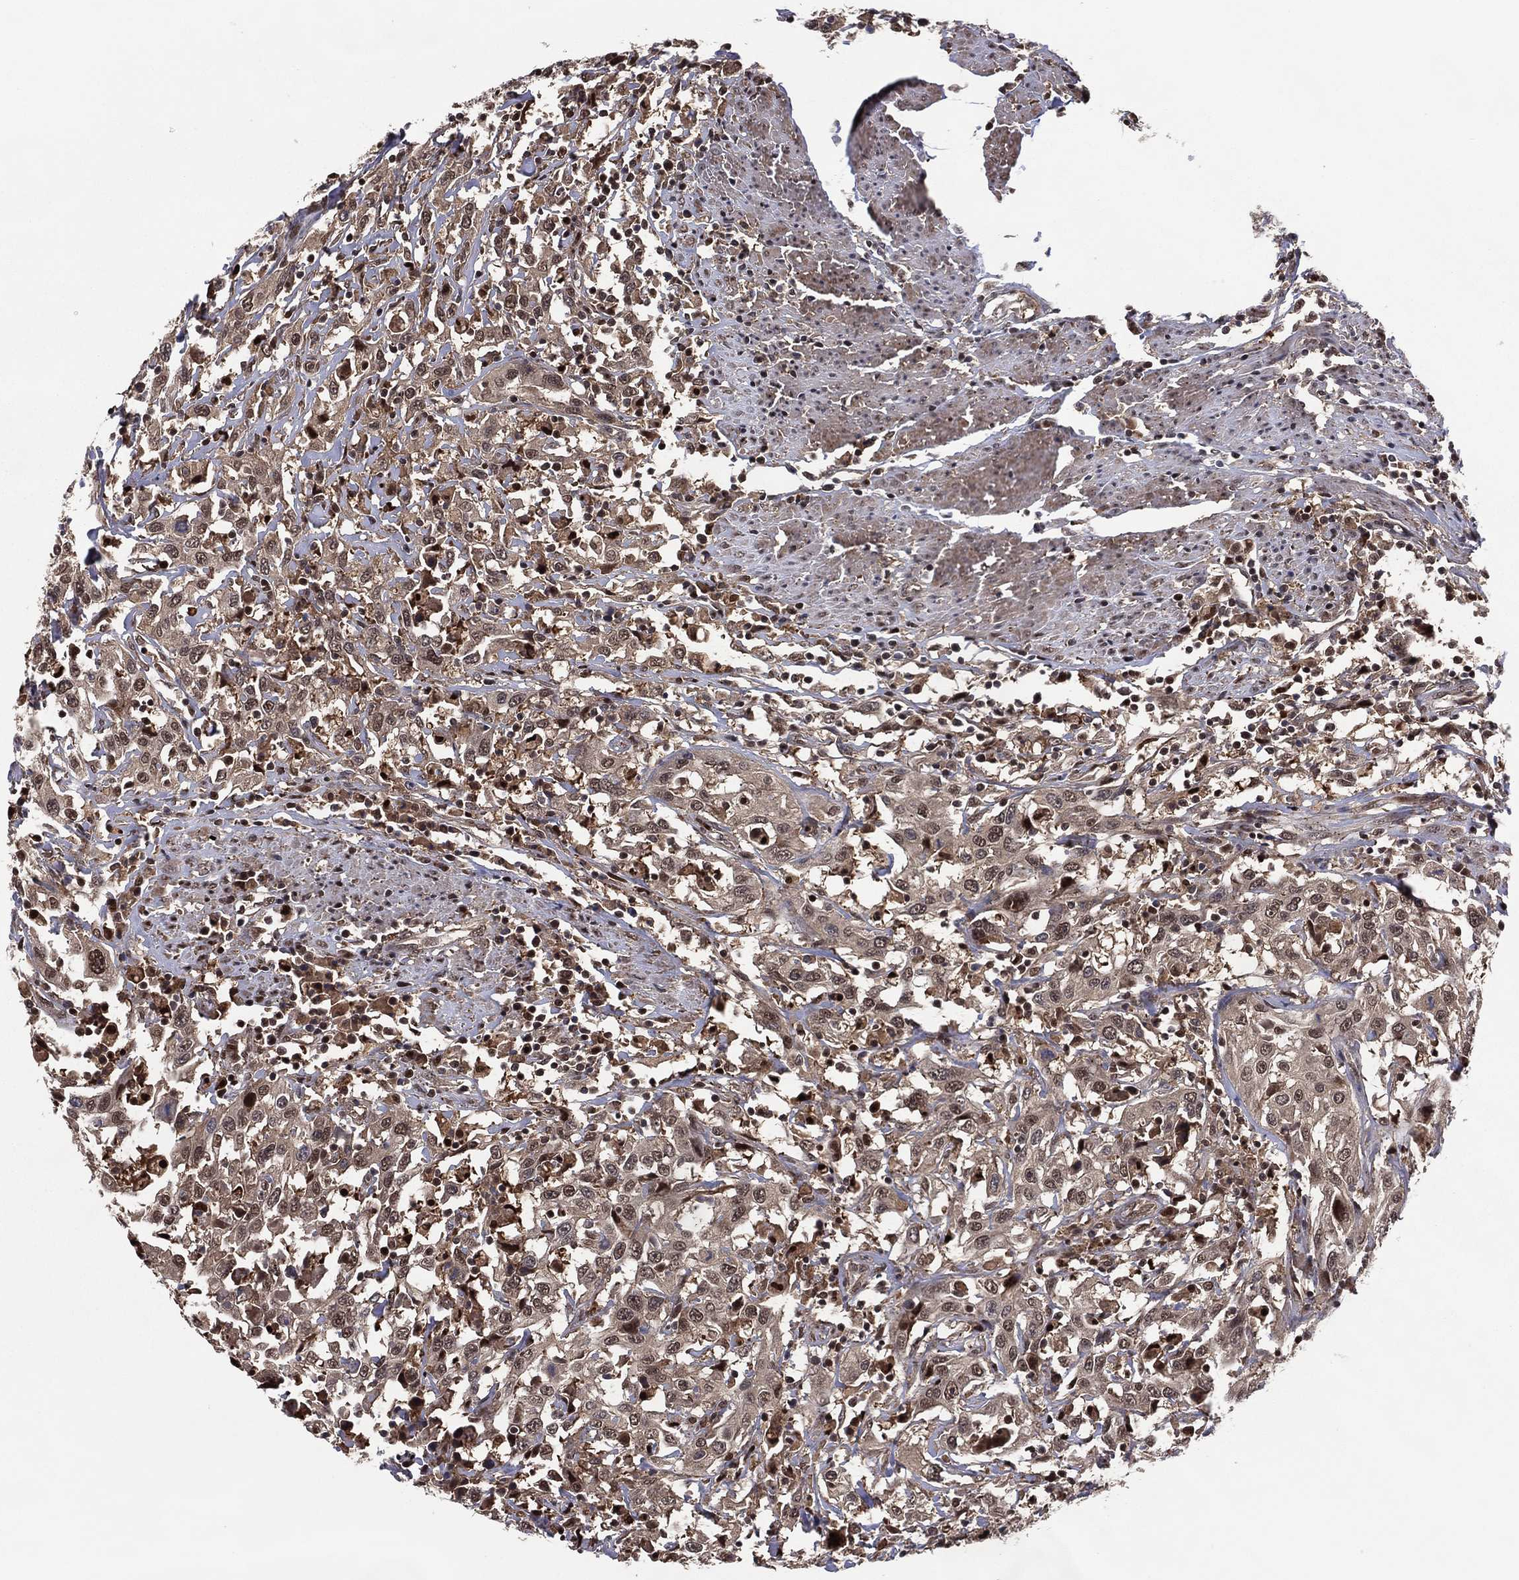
{"staining": {"intensity": "moderate", "quantity": "25%-75%", "location": "cytoplasmic/membranous,nuclear"}, "tissue": "urothelial cancer", "cell_type": "Tumor cells", "image_type": "cancer", "snomed": [{"axis": "morphology", "description": "Urothelial carcinoma, High grade"}, {"axis": "topography", "description": "Urinary bladder"}], "caption": "Protein expression analysis of urothelial carcinoma (high-grade) reveals moderate cytoplasmic/membranous and nuclear staining in approximately 25%-75% of tumor cells.", "gene": "ICOSLG", "patient": {"sex": "male", "age": 61}}